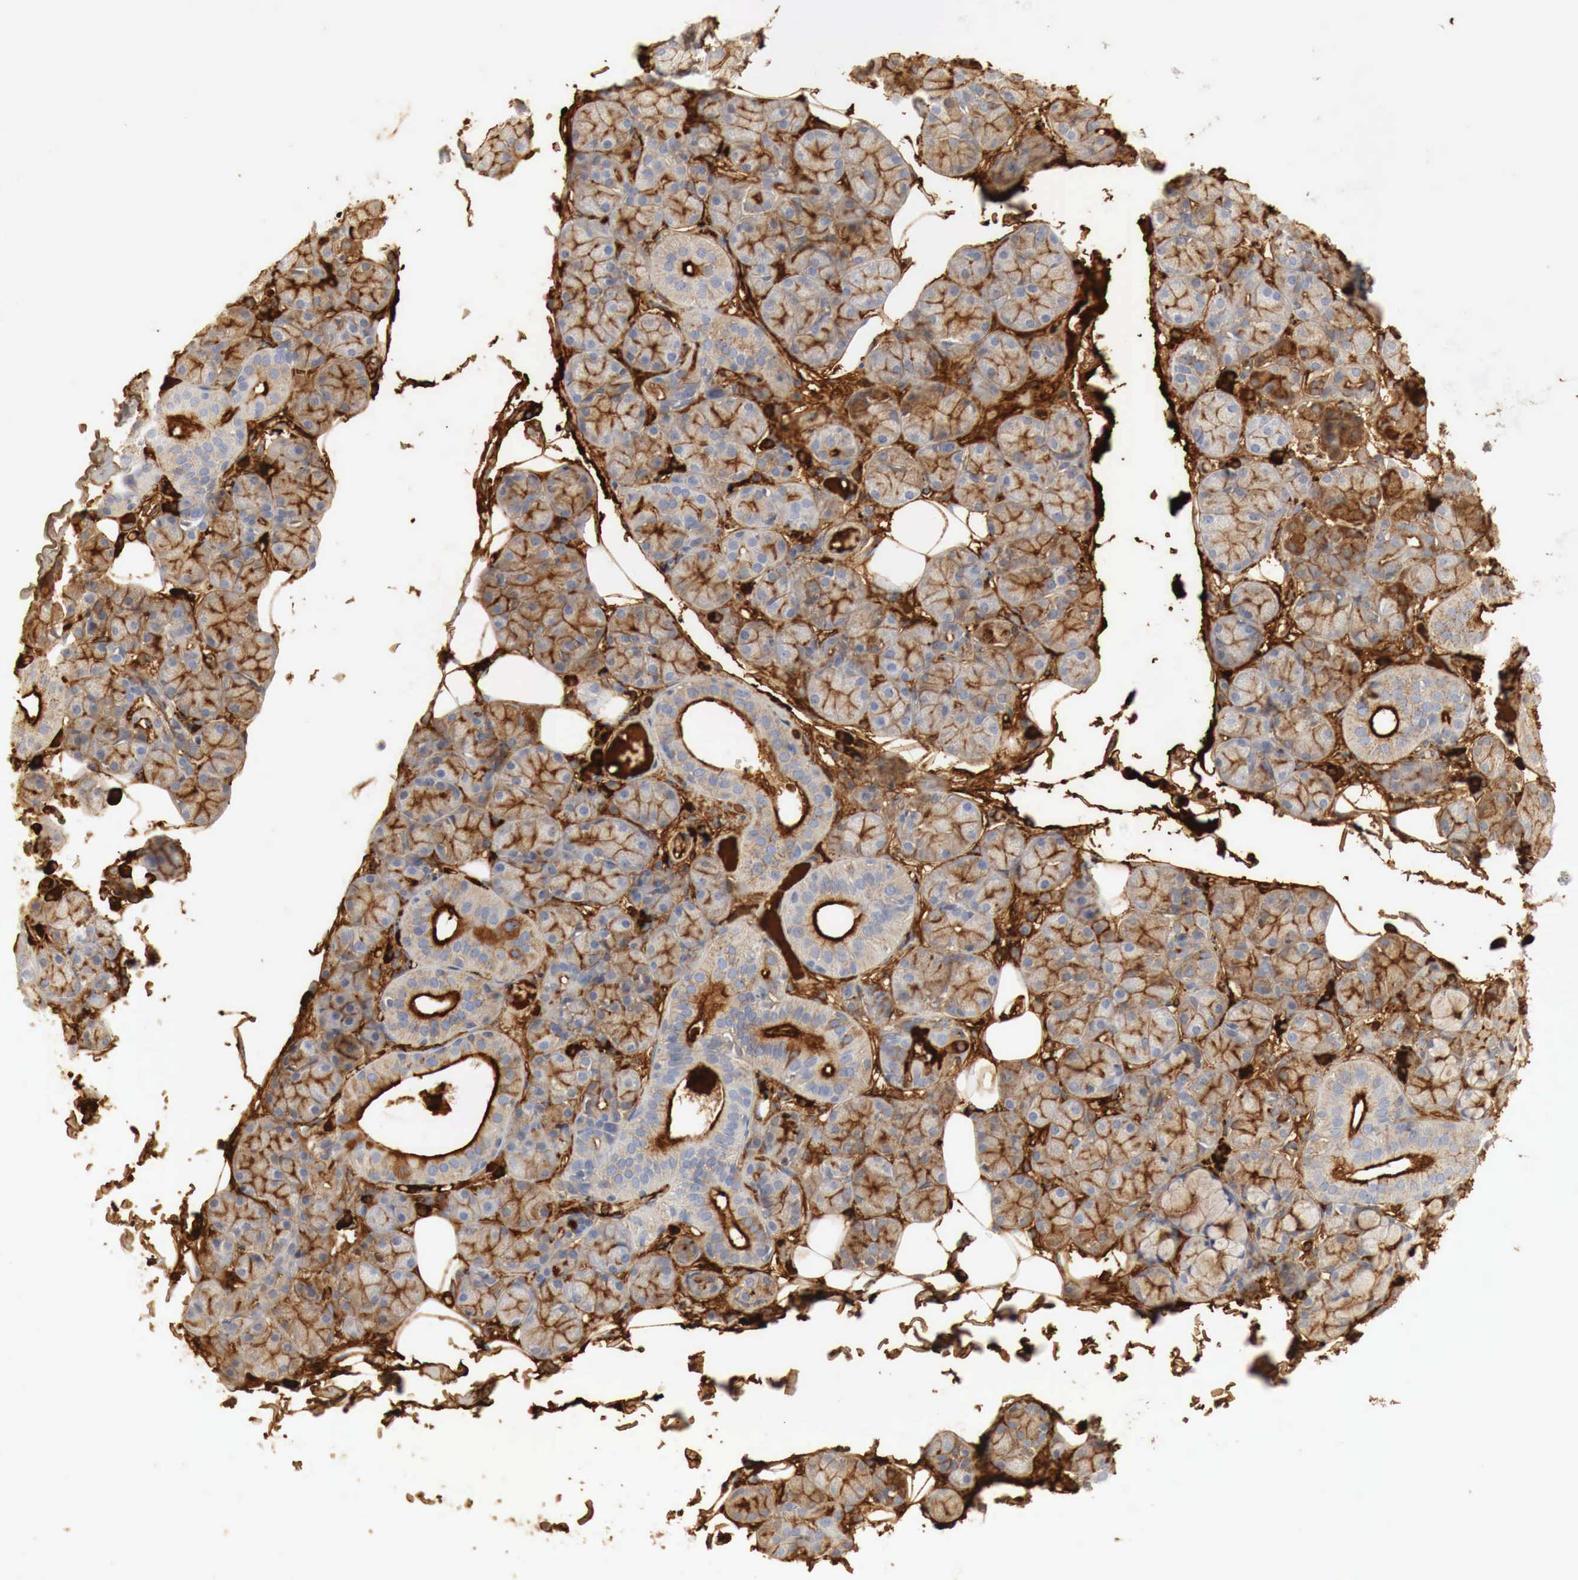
{"staining": {"intensity": "negative", "quantity": "none", "location": "none"}, "tissue": "salivary gland", "cell_type": "Glandular cells", "image_type": "normal", "snomed": [{"axis": "morphology", "description": "Normal tissue, NOS"}, {"axis": "topography", "description": "Salivary gland"}], "caption": "Micrograph shows no significant protein positivity in glandular cells of unremarkable salivary gland.", "gene": "IGLC3", "patient": {"sex": "male", "age": 54}}